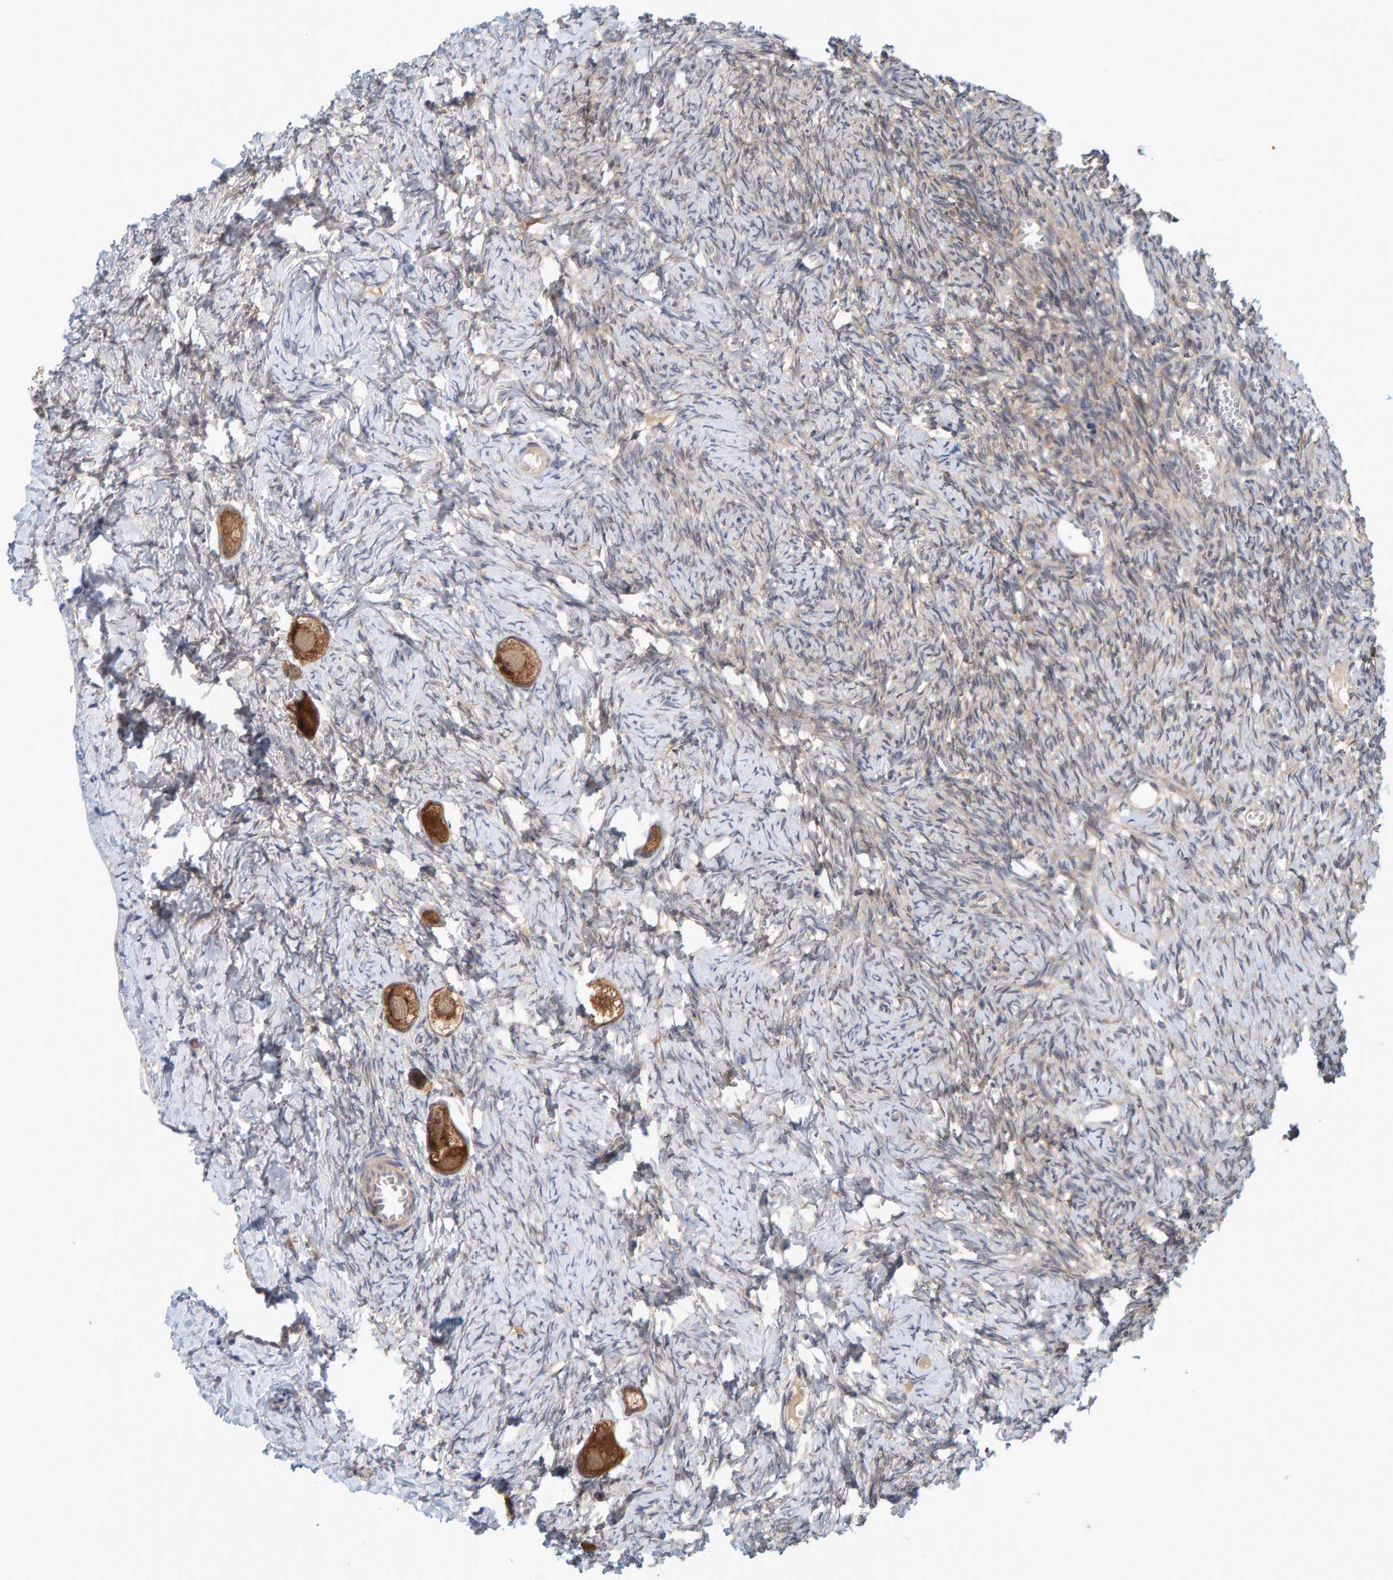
{"staining": {"intensity": "moderate", "quantity": ">75%", "location": "cytoplasmic/membranous"}, "tissue": "ovary", "cell_type": "Follicle cells", "image_type": "normal", "snomed": [{"axis": "morphology", "description": "Normal tissue, NOS"}, {"axis": "topography", "description": "Ovary"}], "caption": "Immunohistochemistry of unremarkable ovary demonstrates medium levels of moderate cytoplasmic/membranous positivity in about >75% of follicle cells. (Stains: DAB in brown, nuclei in blue, Microscopy: brightfield microscopy at high magnification).", "gene": "TATDN1", "patient": {"sex": "female", "age": 27}}